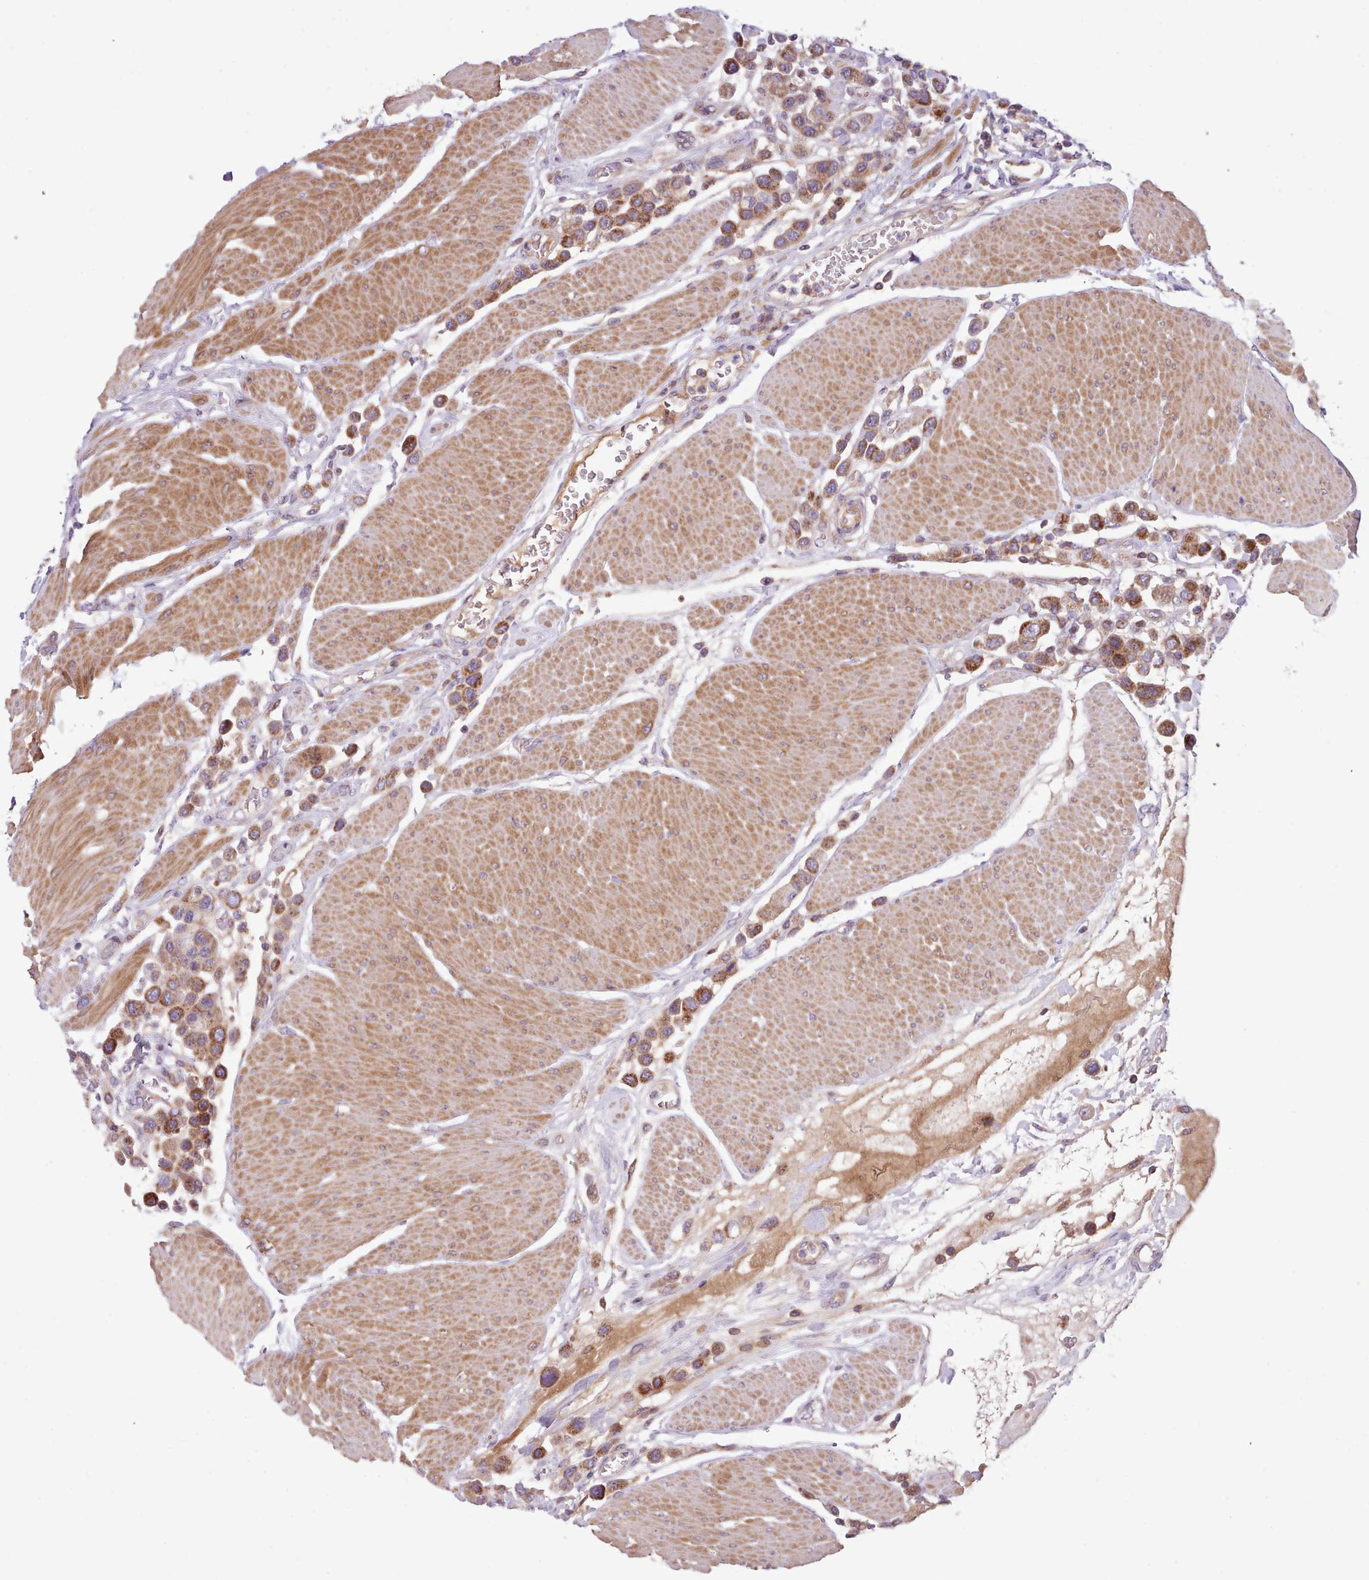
{"staining": {"intensity": "moderate", "quantity": ">75%", "location": "cytoplasmic/membranous"}, "tissue": "urothelial cancer", "cell_type": "Tumor cells", "image_type": "cancer", "snomed": [{"axis": "morphology", "description": "Urothelial carcinoma, High grade"}, {"axis": "topography", "description": "Urinary bladder"}], "caption": "Immunohistochemistry (IHC) (DAB (3,3'-diaminobenzidine)) staining of urothelial carcinoma (high-grade) shows moderate cytoplasmic/membranous protein staining in approximately >75% of tumor cells.", "gene": "TENT4B", "patient": {"sex": "male", "age": 50}}